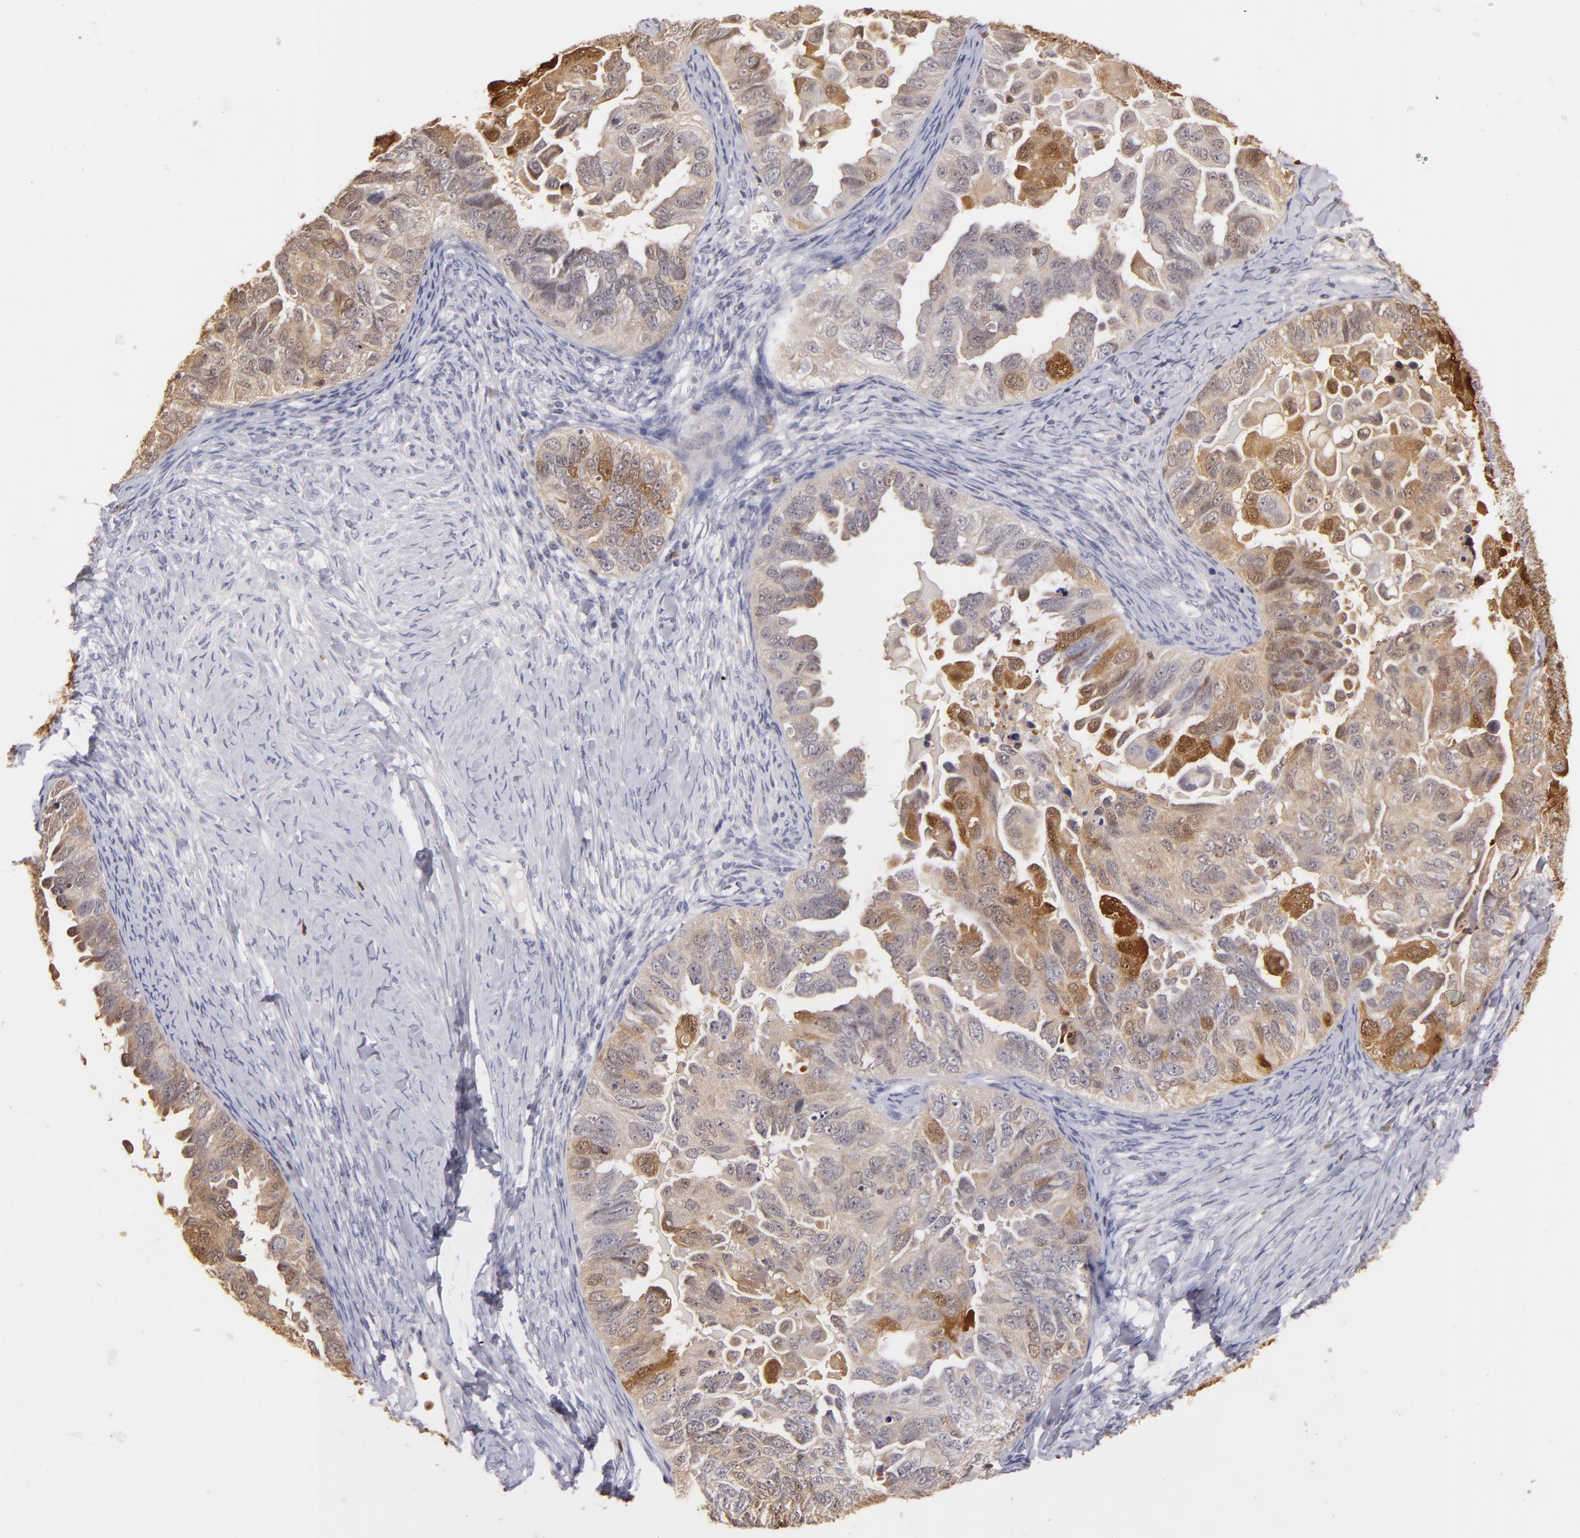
{"staining": {"intensity": "moderate", "quantity": "25%-75%", "location": "cytoplasmic/membranous,nuclear"}, "tissue": "ovarian cancer", "cell_type": "Tumor cells", "image_type": "cancer", "snomed": [{"axis": "morphology", "description": "Cystadenocarcinoma, serous, NOS"}, {"axis": "topography", "description": "Ovary"}], "caption": "DAB (3,3'-diaminobenzidine) immunohistochemical staining of ovarian cancer (serous cystadenocarcinoma) demonstrates moderate cytoplasmic/membranous and nuclear protein expression in approximately 25%-75% of tumor cells.", "gene": "S100A2", "patient": {"sex": "female", "age": 82}}